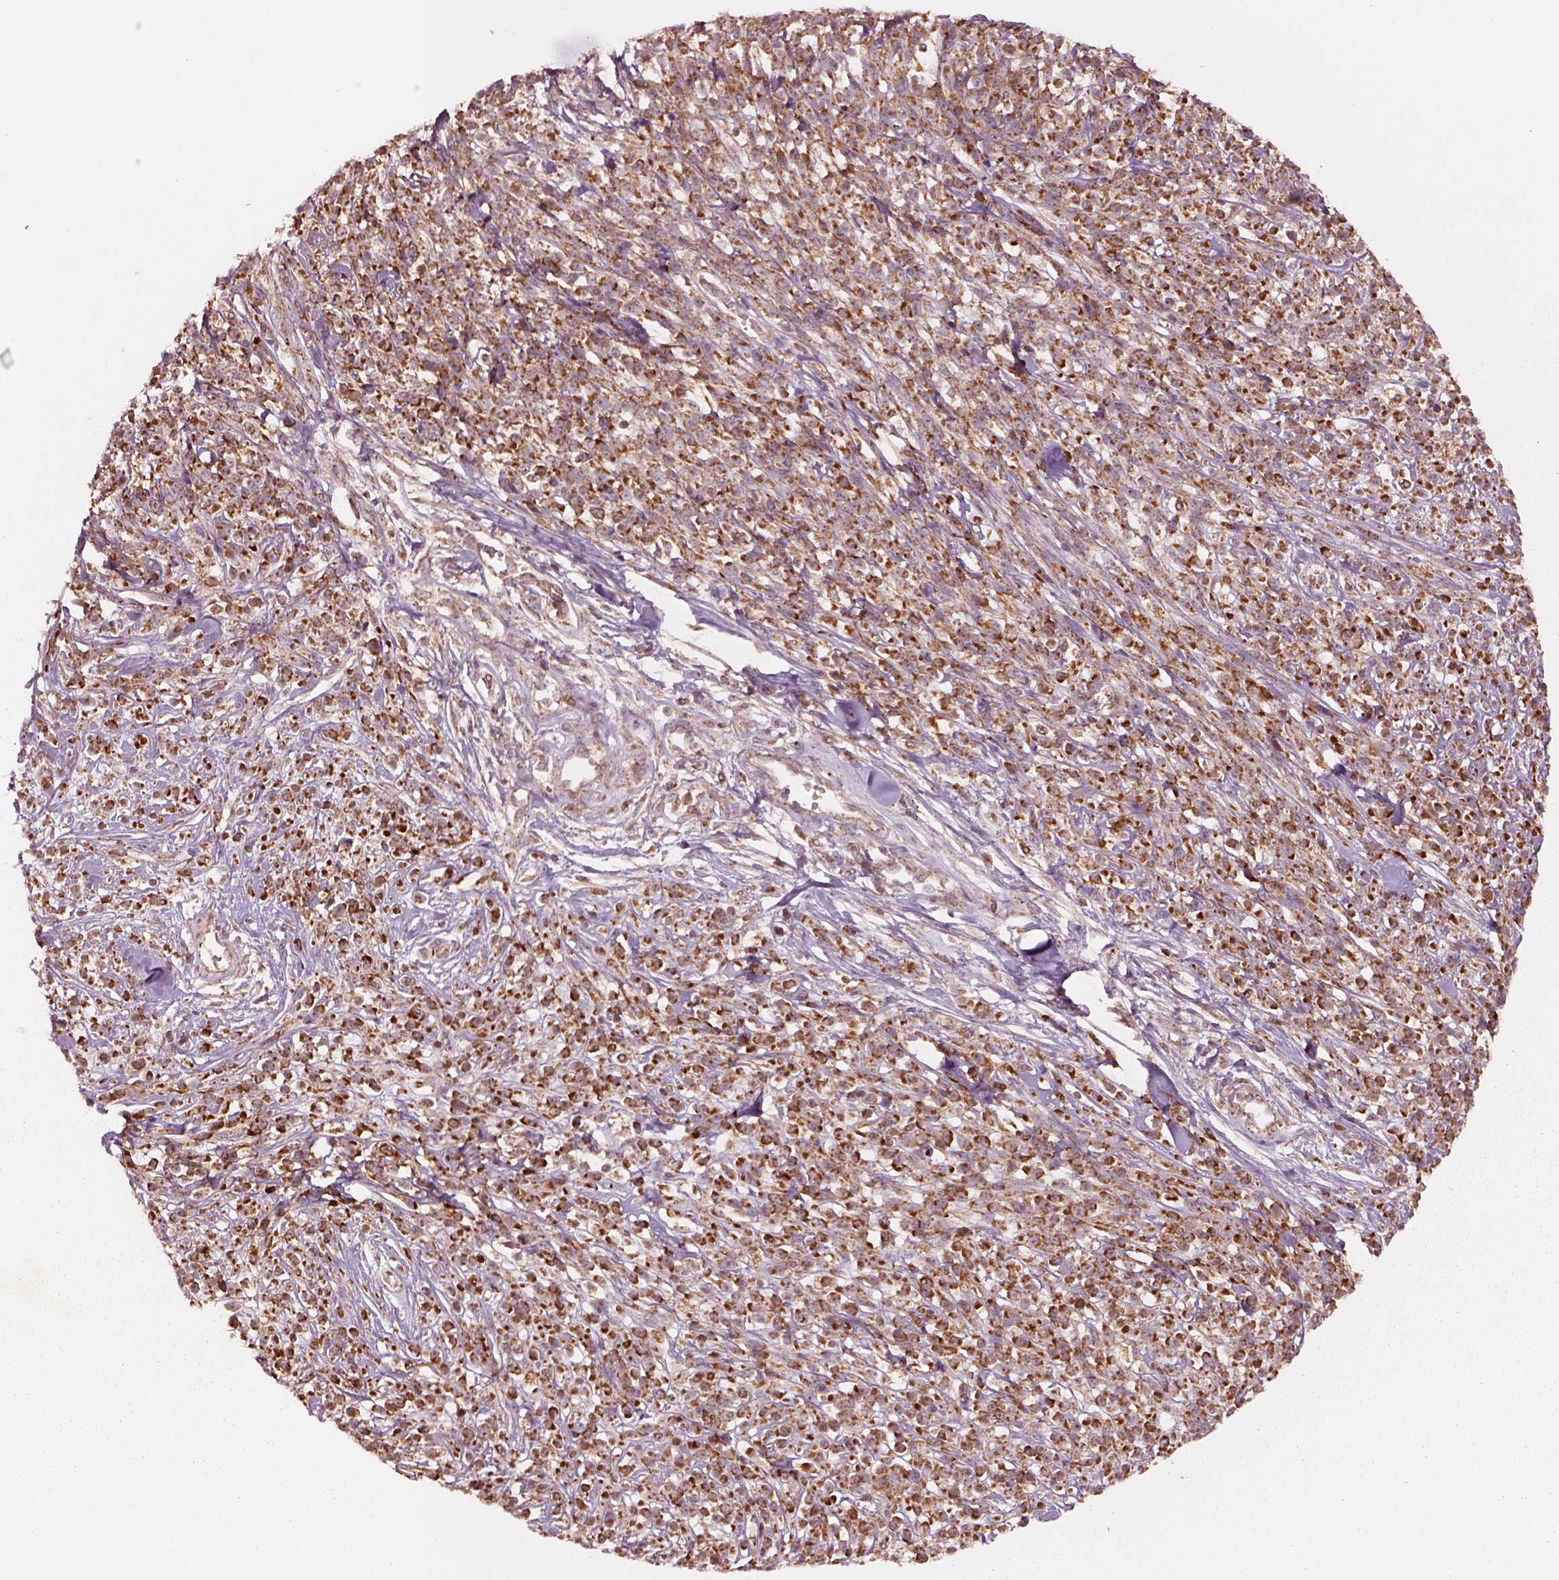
{"staining": {"intensity": "moderate", "quantity": ">75%", "location": "cytoplasmic/membranous"}, "tissue": "melanoma", "cell_type": "Tumor cells", "image_type": "cancer", "snomed": [{"axis": "morphology", "description": "Malignant melanoma, NOS"}, {"axis": "topography", "description": "Skin"}, {"axis": "topography", "description": "Skin of trunk"}], "caption": "Human melanoma stained with a protein marker exhibits moderate staining in tumor cells.", "gene": "SLC25A5", "patient": {"sex": "male", "age": 74}}